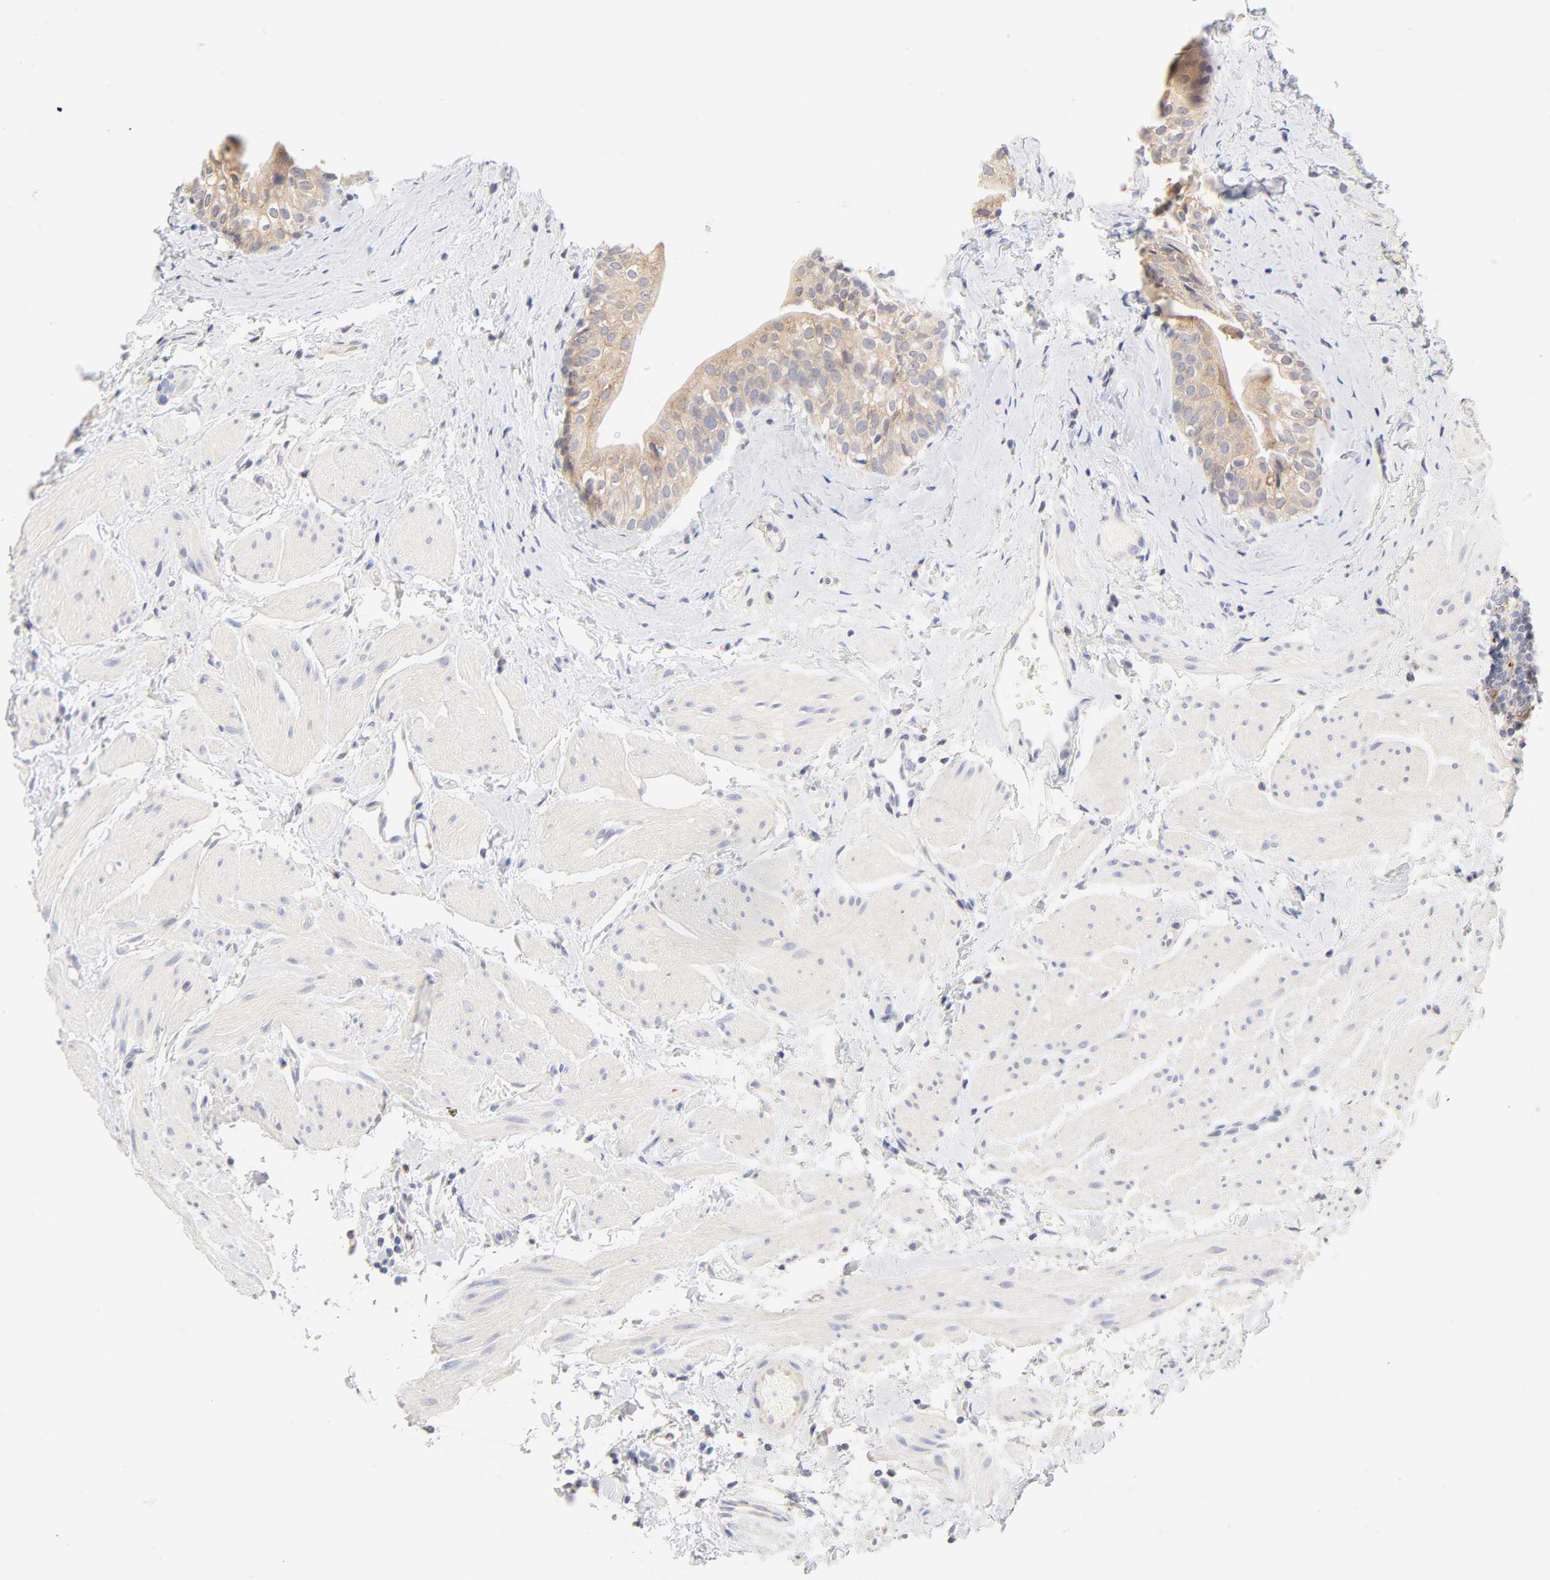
{"staining": {"intensity": "moderate", "quantity": ">75%", "location": "cytoplasmic/membranous"}, "tissue": "urinary bladder", "cell_type": "Urothelial cells", "image_type": "normal", "snomed": [{"axis": "morphology", "description": "Normal tissue, NOS"}, {"axis": "topography", "description": "Urinary bladder"}], "caption": "Moderate cytoplasmic/membranous staining is appreciated in approximately >75% of urothelial cells in normal urinary bladder. (DAB IHC, brown staining for protein, blue staining for nuclei).", "gene": "MTERF2", "patient": {"sex": "male", "age": 59}}